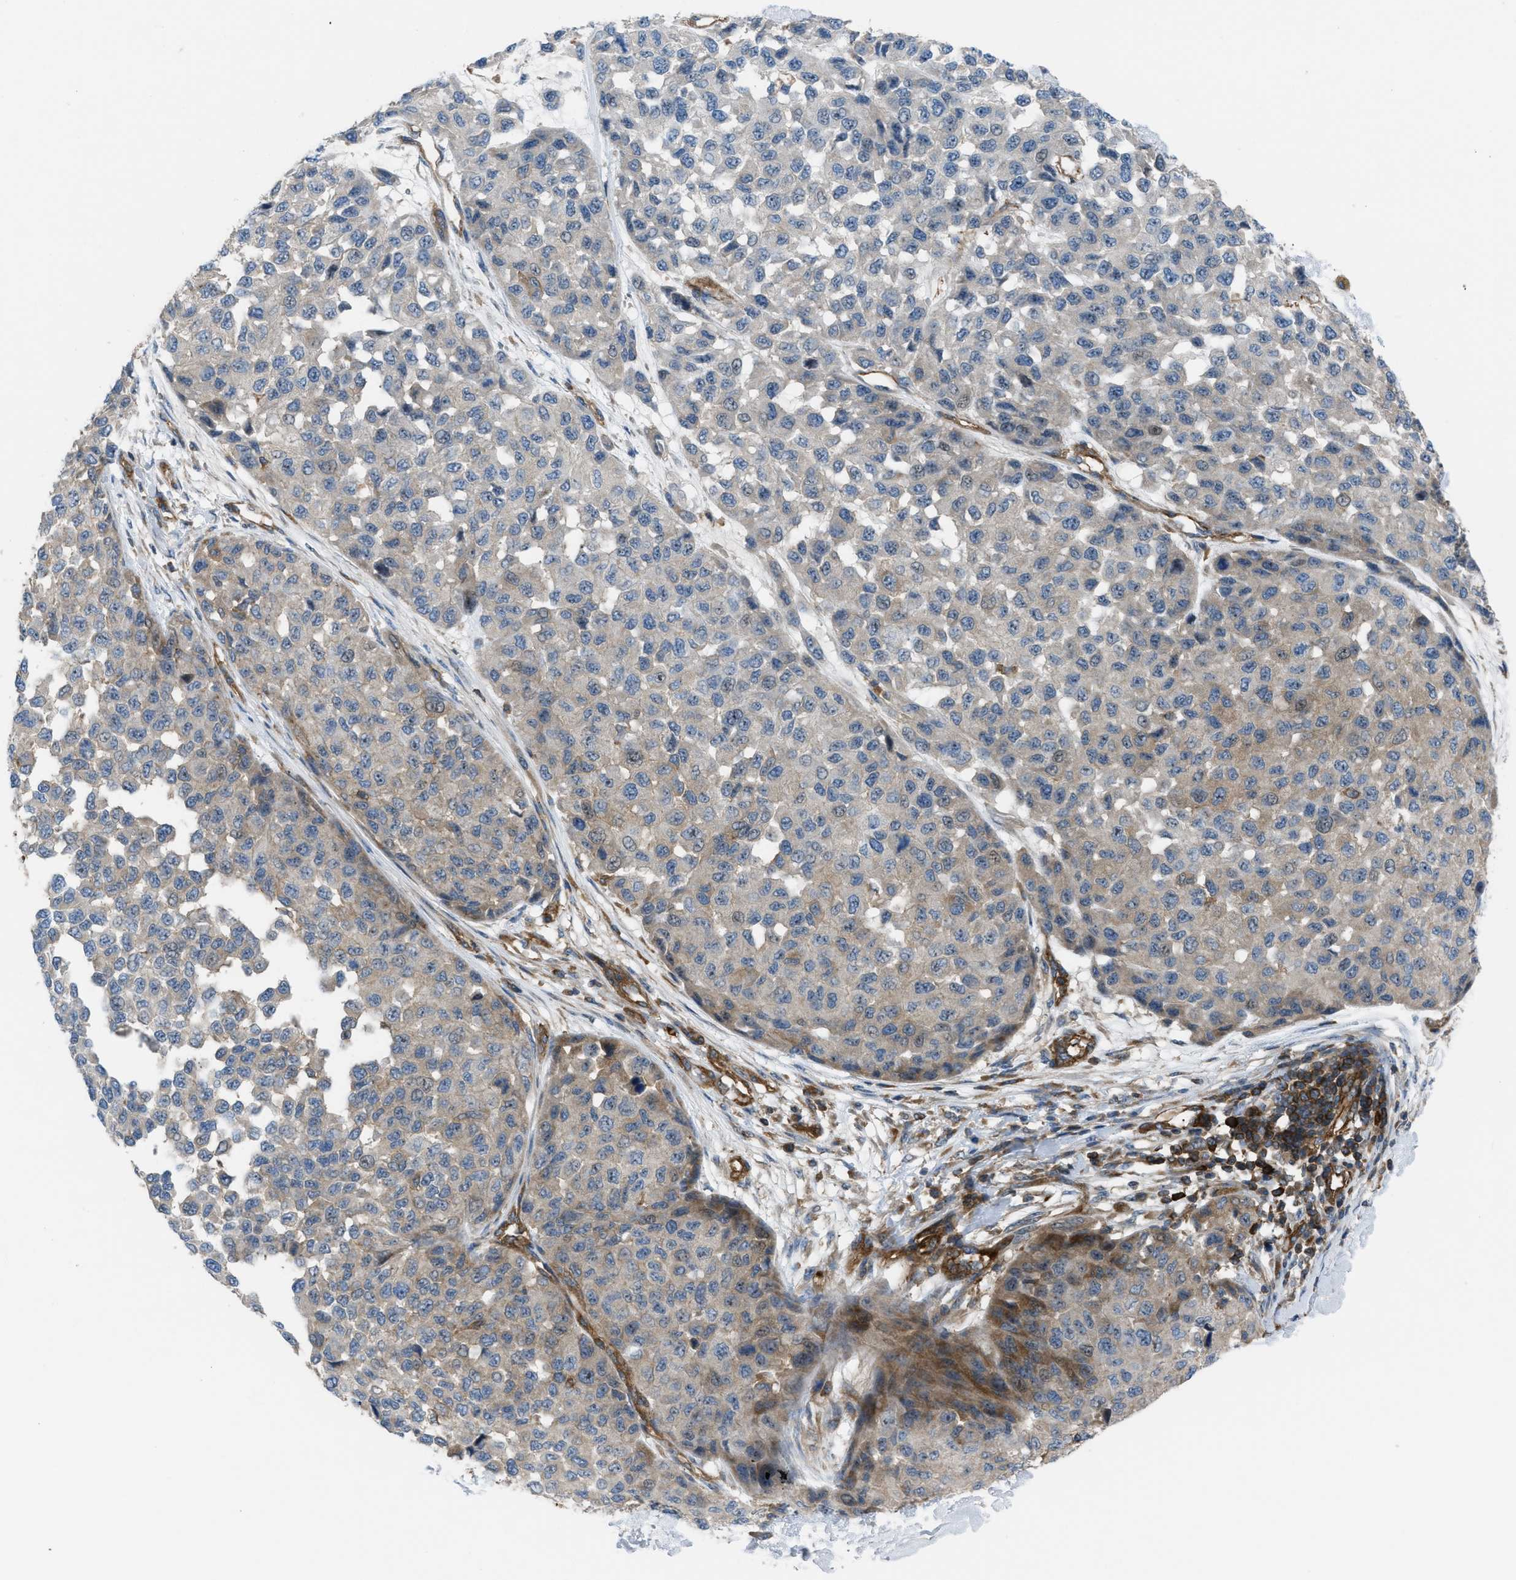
{"staining": {"intensity": "moderate", "quantity": "<25%", "location": "cytoplasmic/membranous"}, "tissue": "melanoma", "cell_type": "Tumor cells", "image_type": "cancer", "snomed": [{"axis": "morphology", "description": "Normal tissue, NOS"}, {"axis": "morphology", "description": "Malignant melanoma, NOS"}, {"axis": "topography", "description": "Skin"}], "caption": "Moderate cytoplasmic/membranous protein positivity is seen in approximately <25% of tumor cells in malignant melanoma.", "gene": "ATP2A3", "patient": {"sex": "male", "age": 62}}